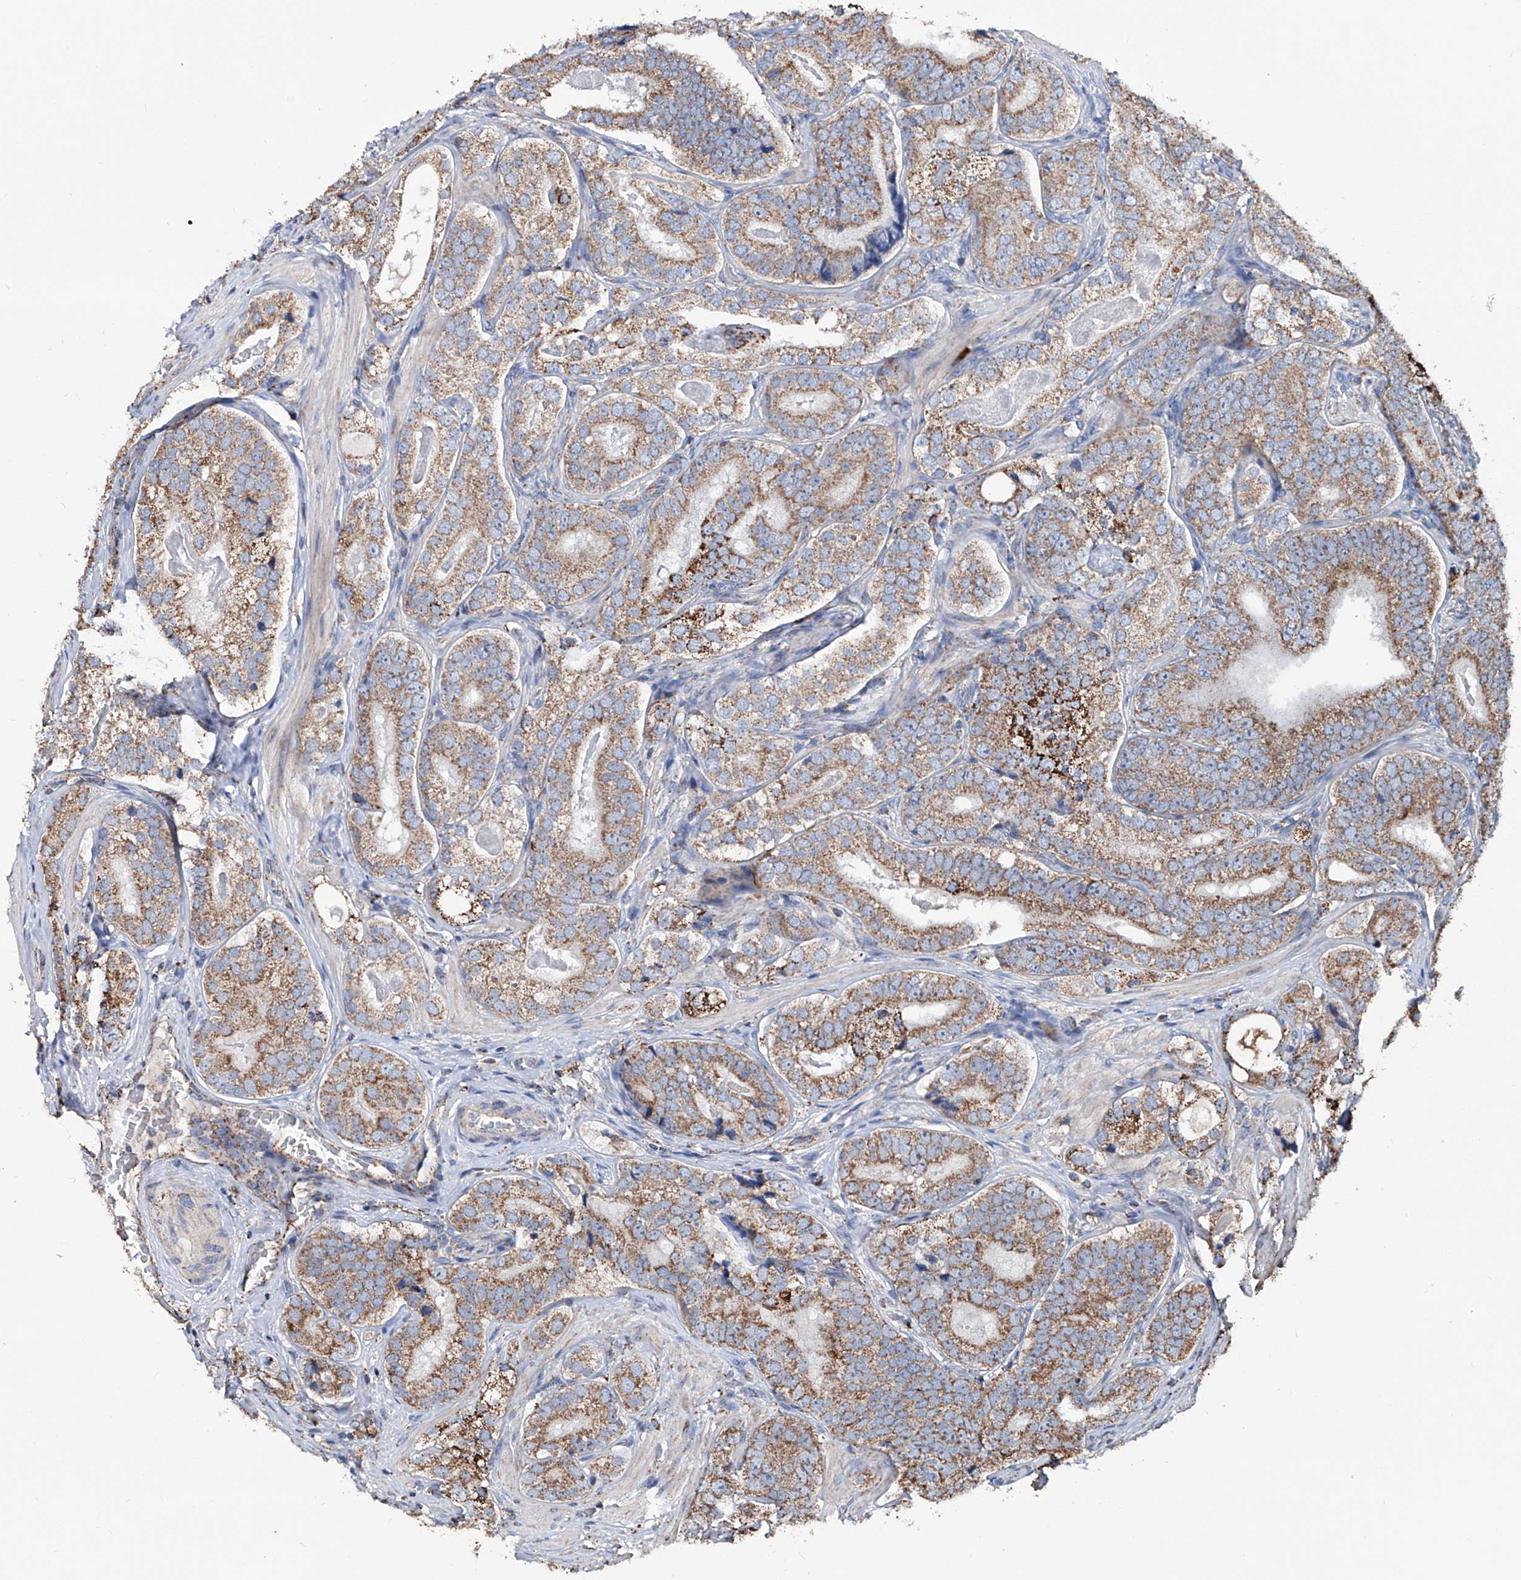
{"staining": {"intensity": "moderate", "quantity": ">75%", "location": "cytoplasmic/membranous"}, "tissue": "prostate cancer", "cell_type": "Tumor cells", "image_type": "cancer", "snomed": [{"axis": "morphology", "description": "Adenocarcinoma, High grade"}, {"axis": "topography", "description": "Prostate"}], "caption": "Immunohistochemistry of prostate cancer (adenocarcinoma (high-grade)) exhibits medium levels of moderate cytoplasmic/membranous positivity in about >75% of tumor cells. (brown staining indicates protein expression, while blue staining denotes nuclei).", "gene": "NHS", "patient": {"sex": "male", "age": 56}}